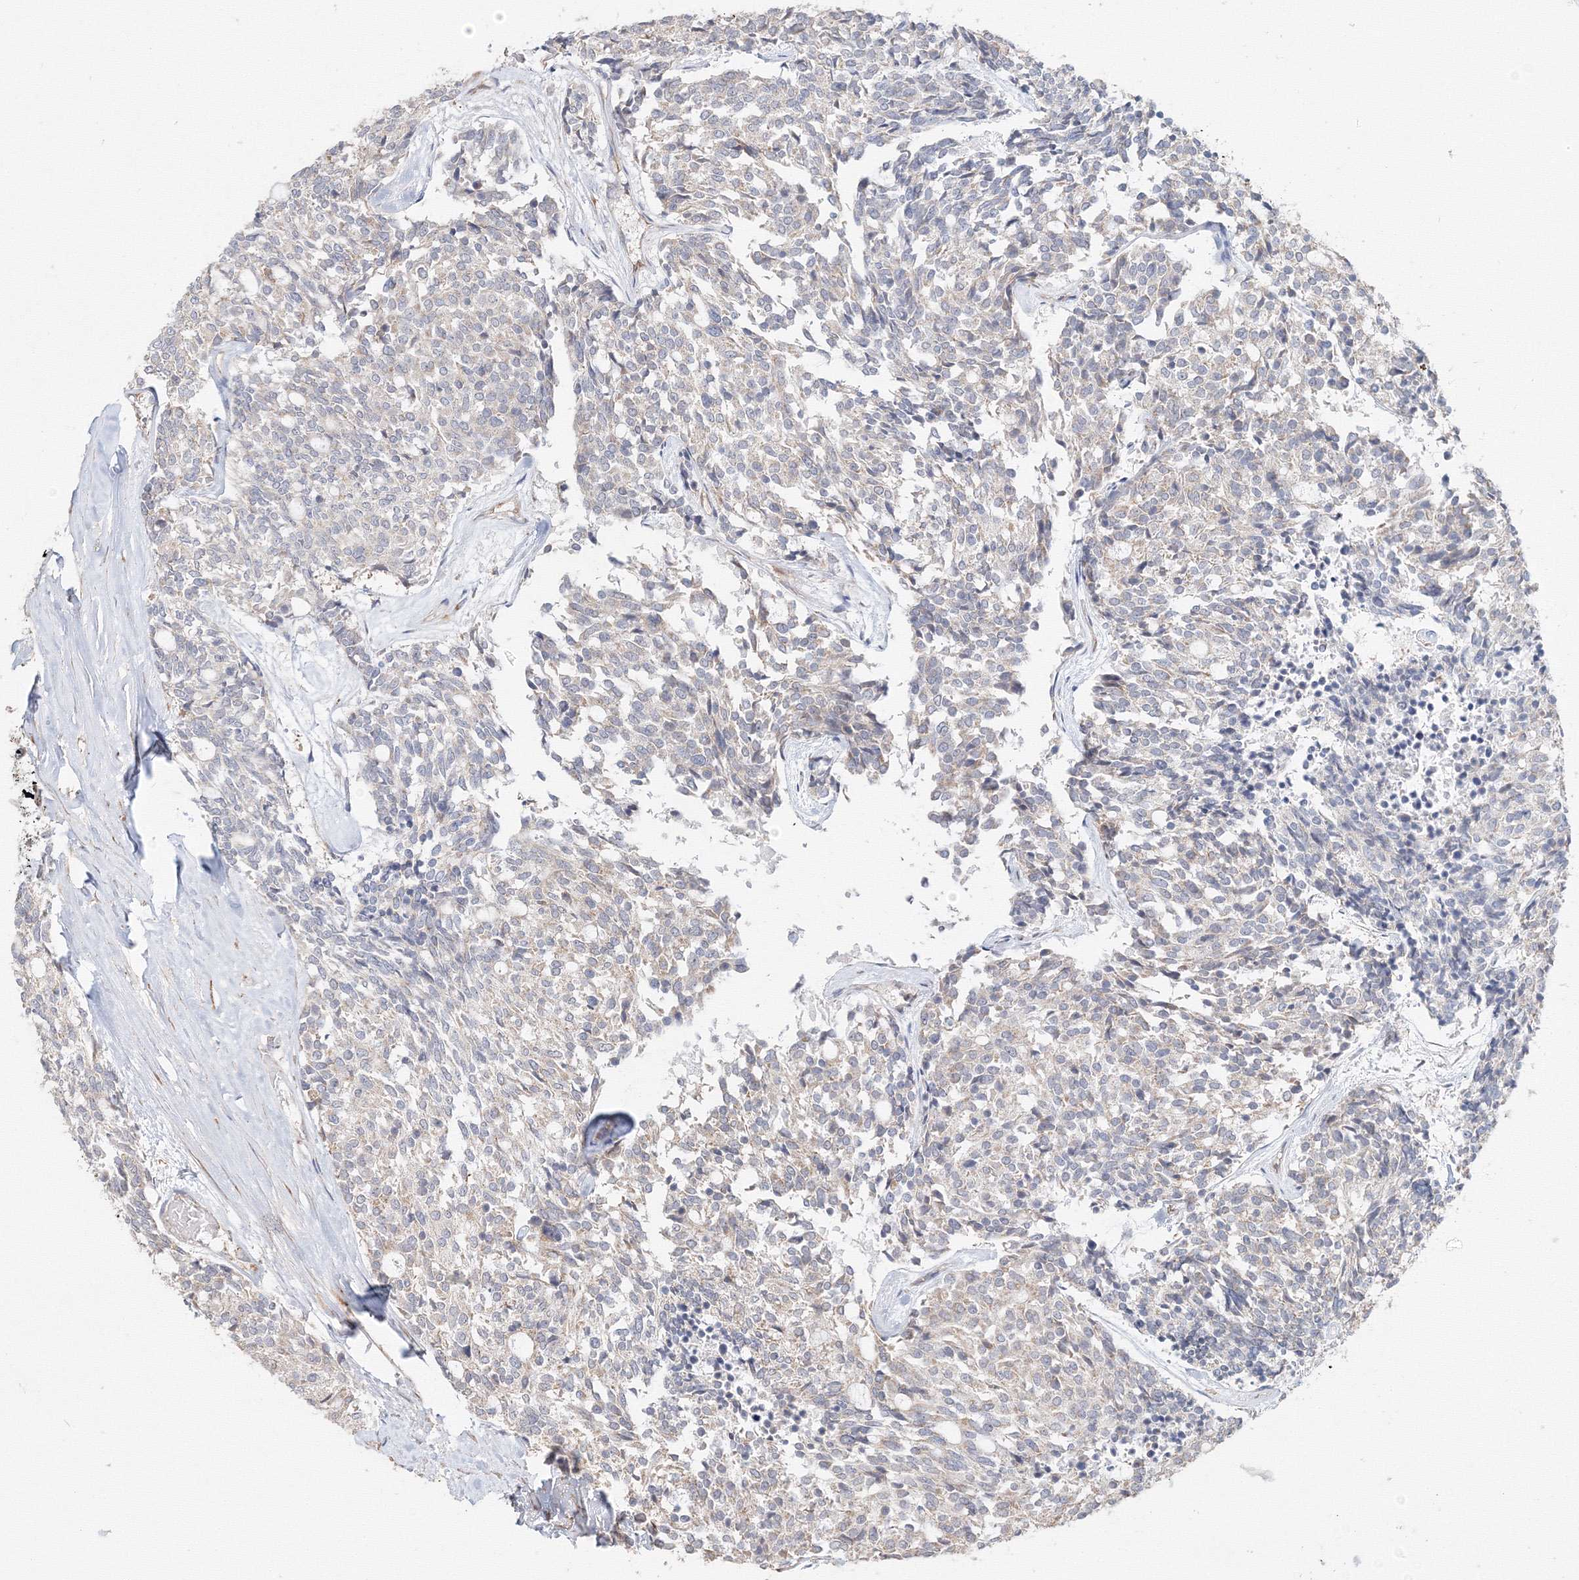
{"staining": {"intensity": "negative", "quantity": "none", "location": "none"}, "tissue": "carcinoid", "cell_type": "Tumor cells", "image_type": "cancer", "snomed": [{"axis": "morphology", "description": "Carcinoid, malignant, NOS"}, {"axis": "topography", "description": "Pancreas"}], "caption": "DAB (3,3'-diaminobenzidine) immunohistochemical staining of carcinoid (malignant) reveals no significant expression in tumor cells.", "gene": "DHRS12", "patient": {"sex": "female", "age": 54}}